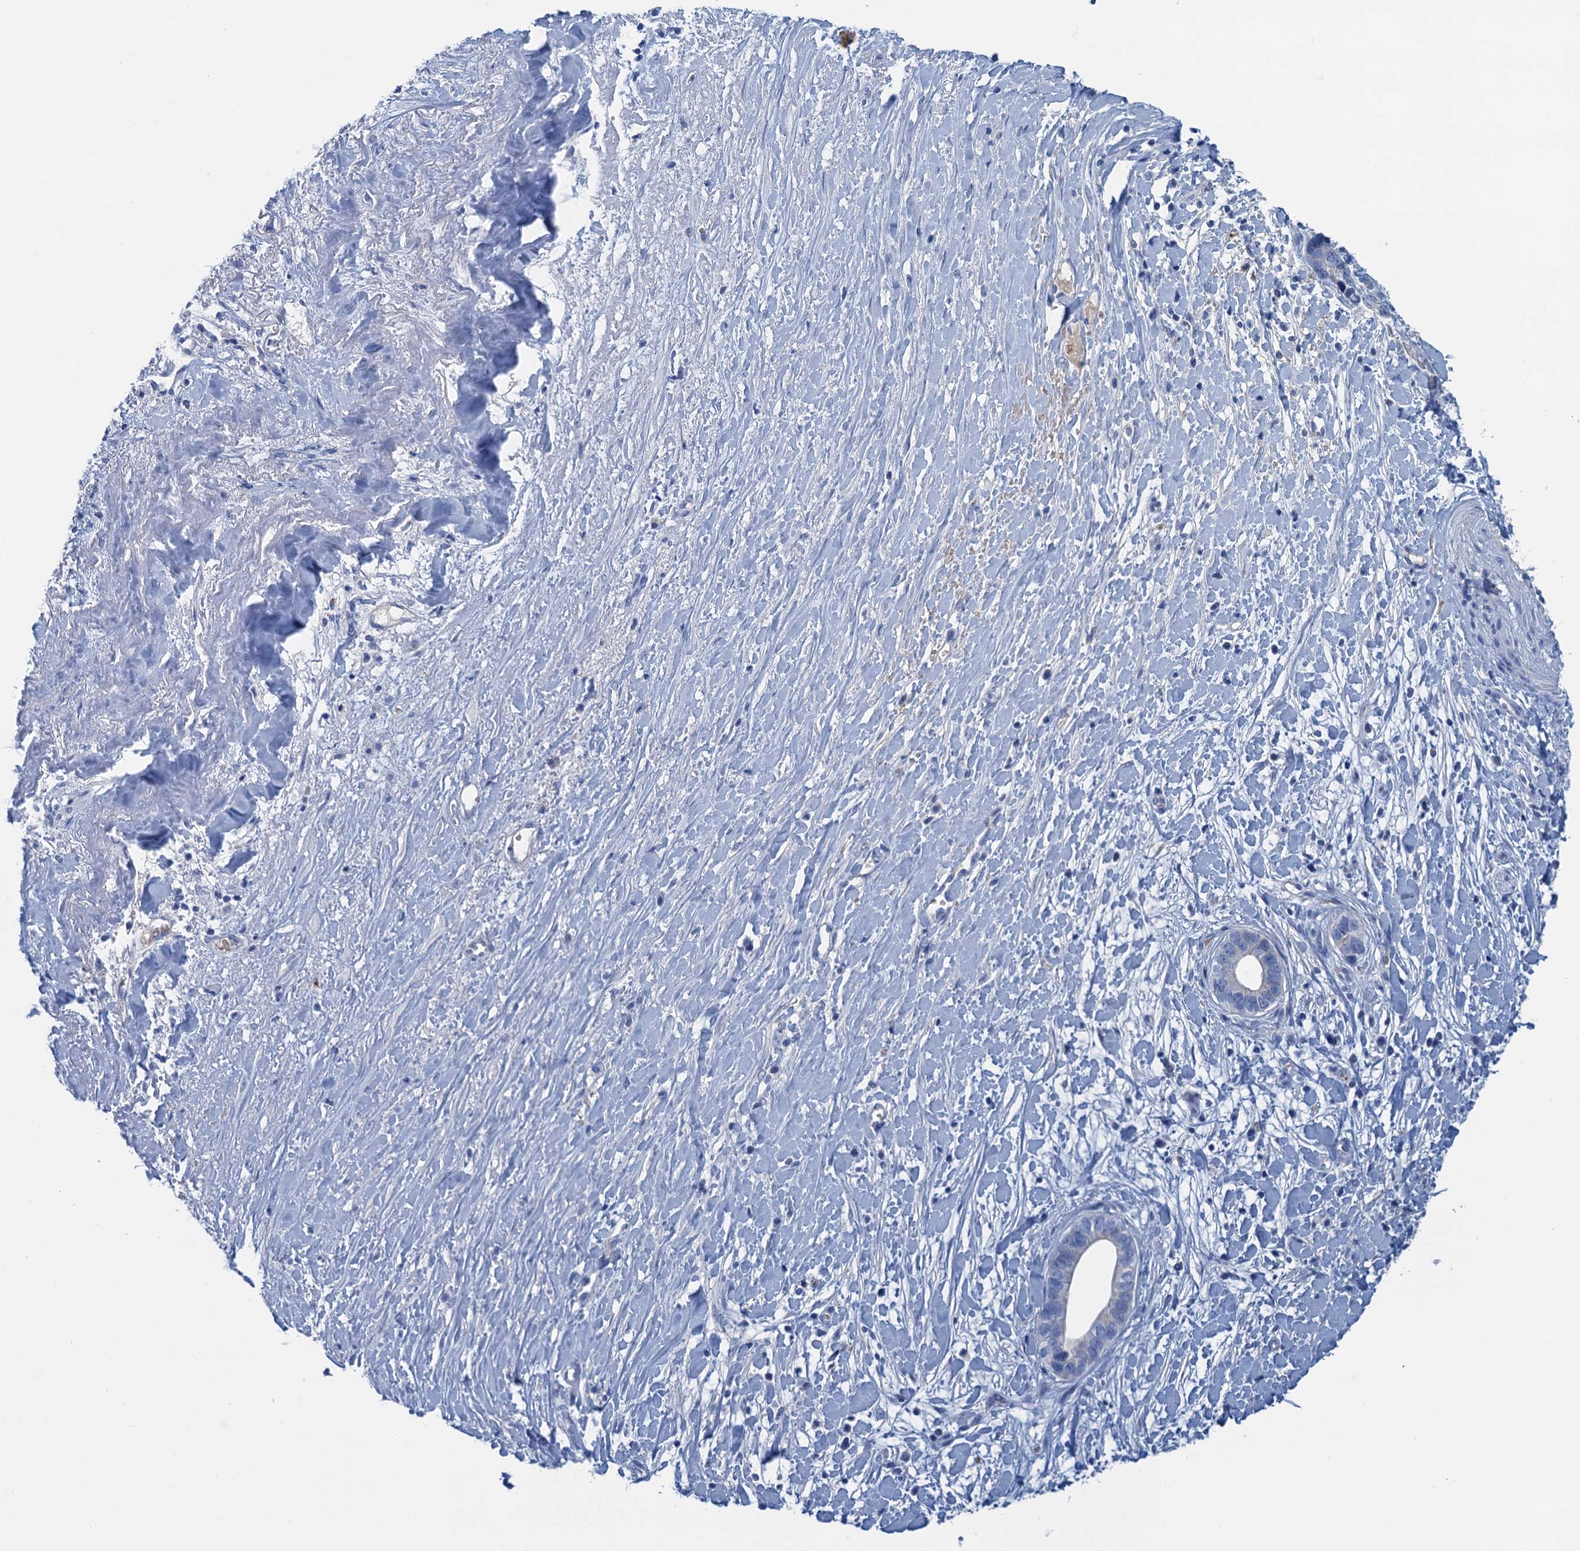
{"staining": {"intensity": "negative", "quantity": "none", "location": "none"}, "tissue": "liver cancer", "cell_type": "Tumor cells", "image_type": "cancer", "snomed": [{"axis": "morphology", "description": "Cholangiocarcinoma"}, {"axis": "topography", "description": "Liver"}], "caption": "This image is of liver cancer (cholangiocarcinoma) stained with immunohistochemistry (IHC) to label a protein in brown with the nuclei are counter-stained blue. There is no positivity in tumor cells.", "gene": "MYADML2", "patient": {"sex": "female", "age": 79}}